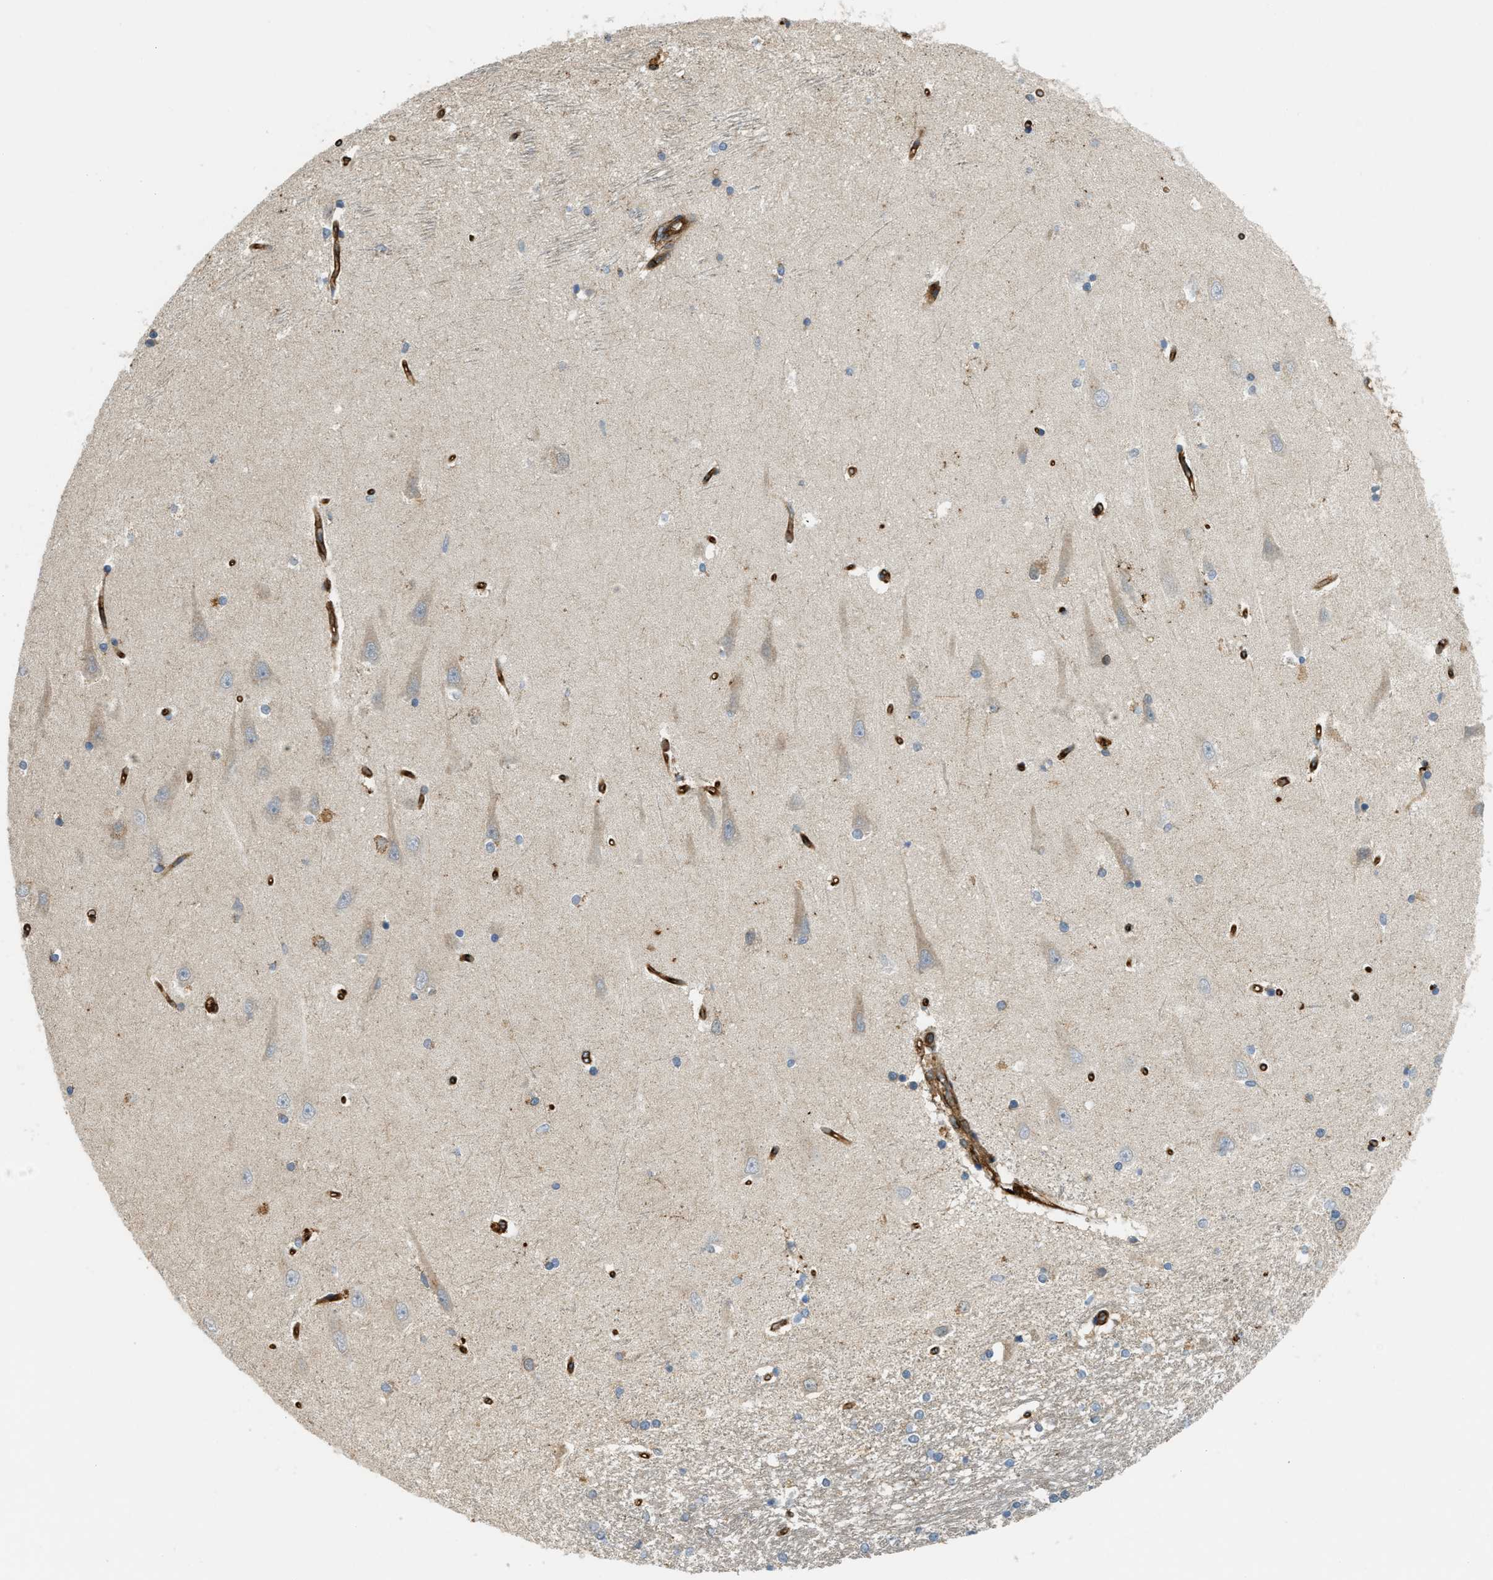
{"staining": {"intensity": "moderate", "quantity": "<25%", "location": "cytoplasmic/membranous"}, "tissue": "hippocampus", "cell_type": "Glial cells", "image_type": "normal", "snomed": [{"axis": "morphology", "description": "Normal tissue, NOS"}, {"axis": "topography", "description": "Hippocampus"}], "caption": "Immunohistochemical staining of benign human hippocampus demonstrates low levels of moderate cytoplasmic/membranous staining in approximately <25% of glial cells. Nuclei are stained in blue.", "gene": "BAG4", "patient": {"sex": "male", "age": 45}}